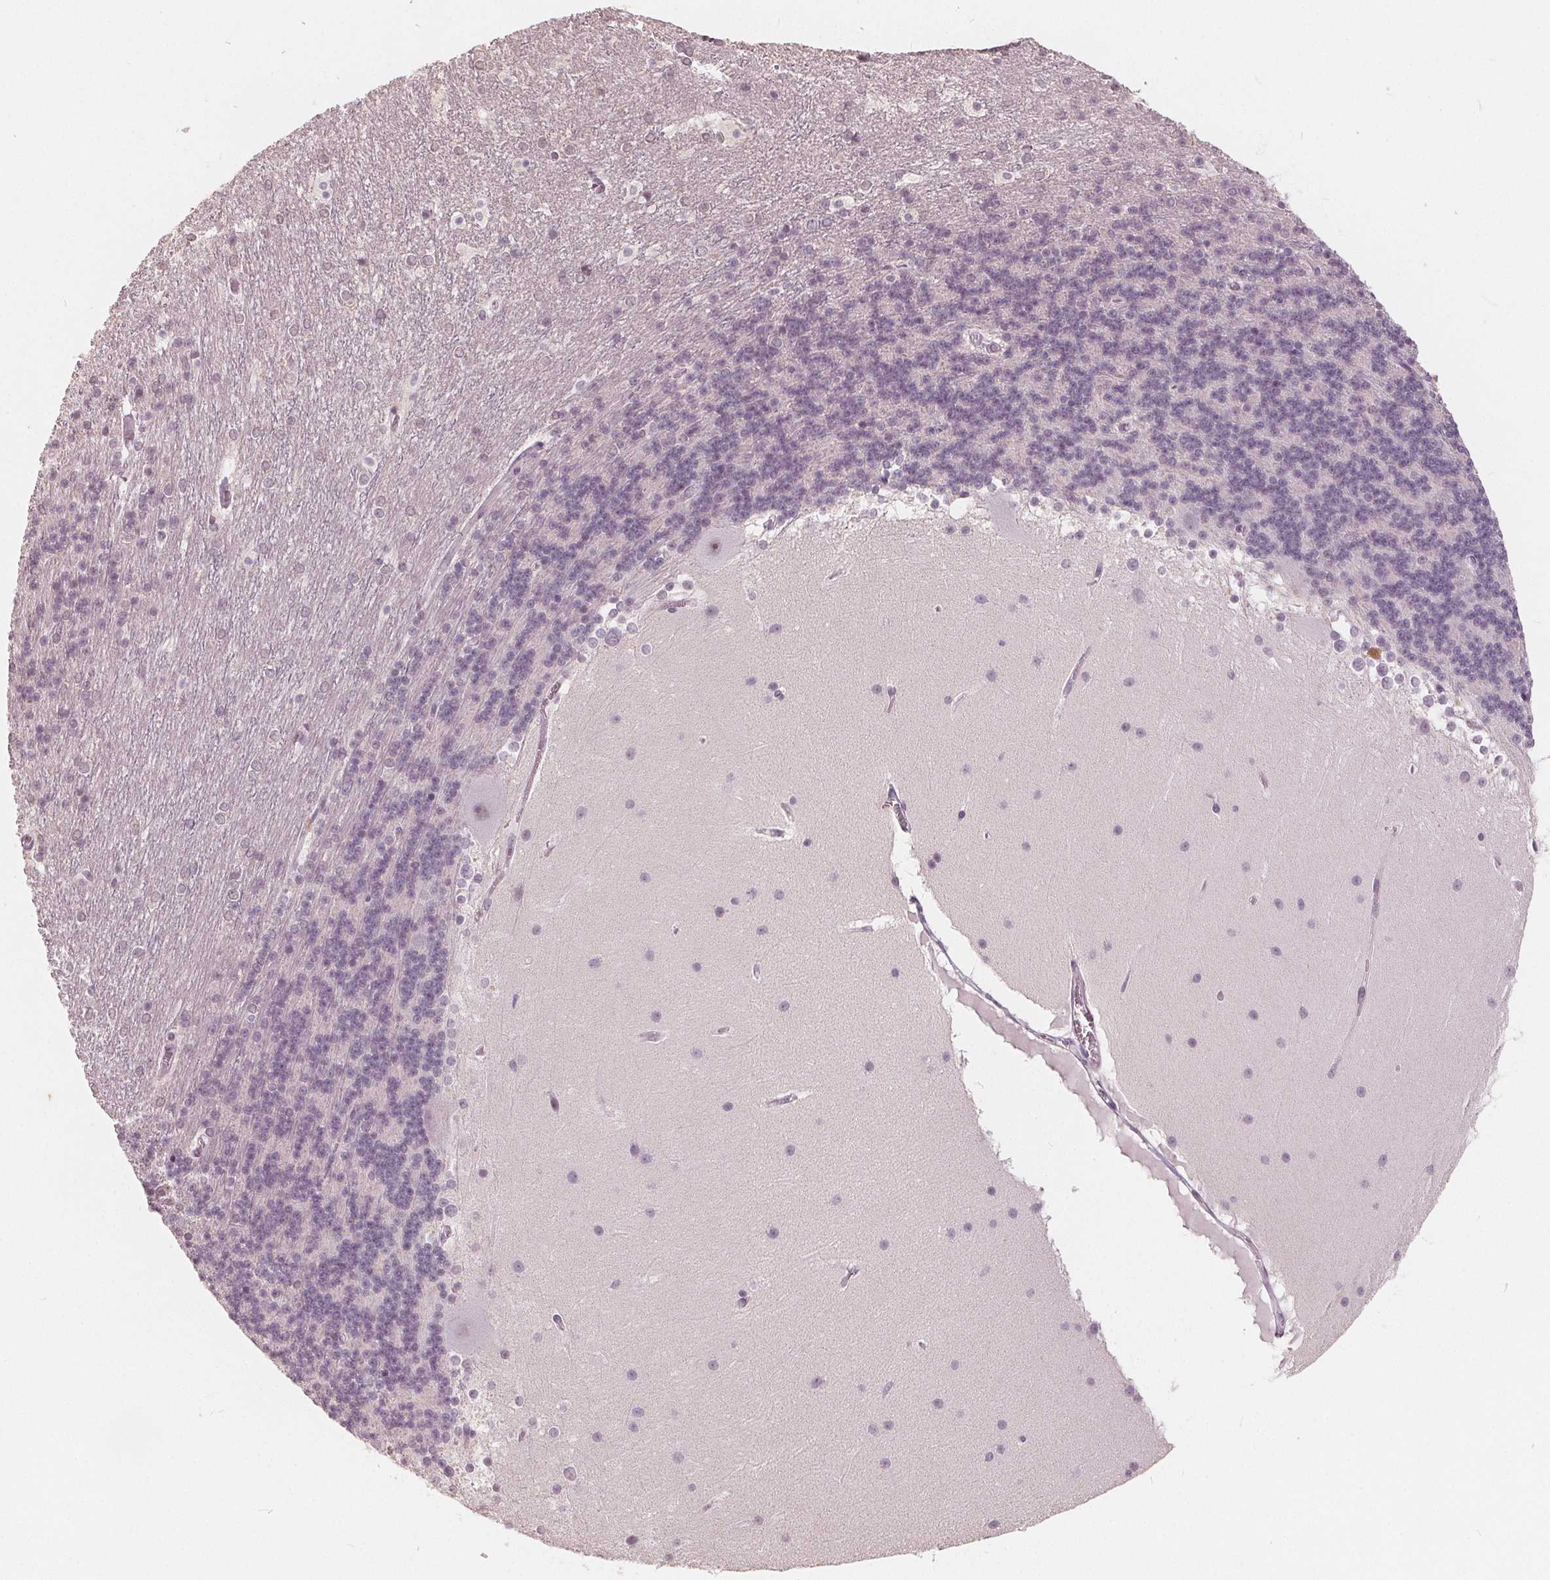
{"staining": {"intensity": "negative", "quantity": "none", "location": "none"}, "tissue": "cerebellum", "cell_type": "Cells in granular layer", "image_type": "normal", "snomed": [{"axis": "morphology", "description": "Normal tissue, NOS"}, {"axis": "topography", "description": "Cerebellum"}], "caption": "High power microscopy micrograph of an IHC histopathology image of benign cerebellum, revealing no significant positivity in cells in granular layer. Nuclei are stained in blue.", "gene": "NUP210L", "patient": {"sex": "female", "age": 19}}